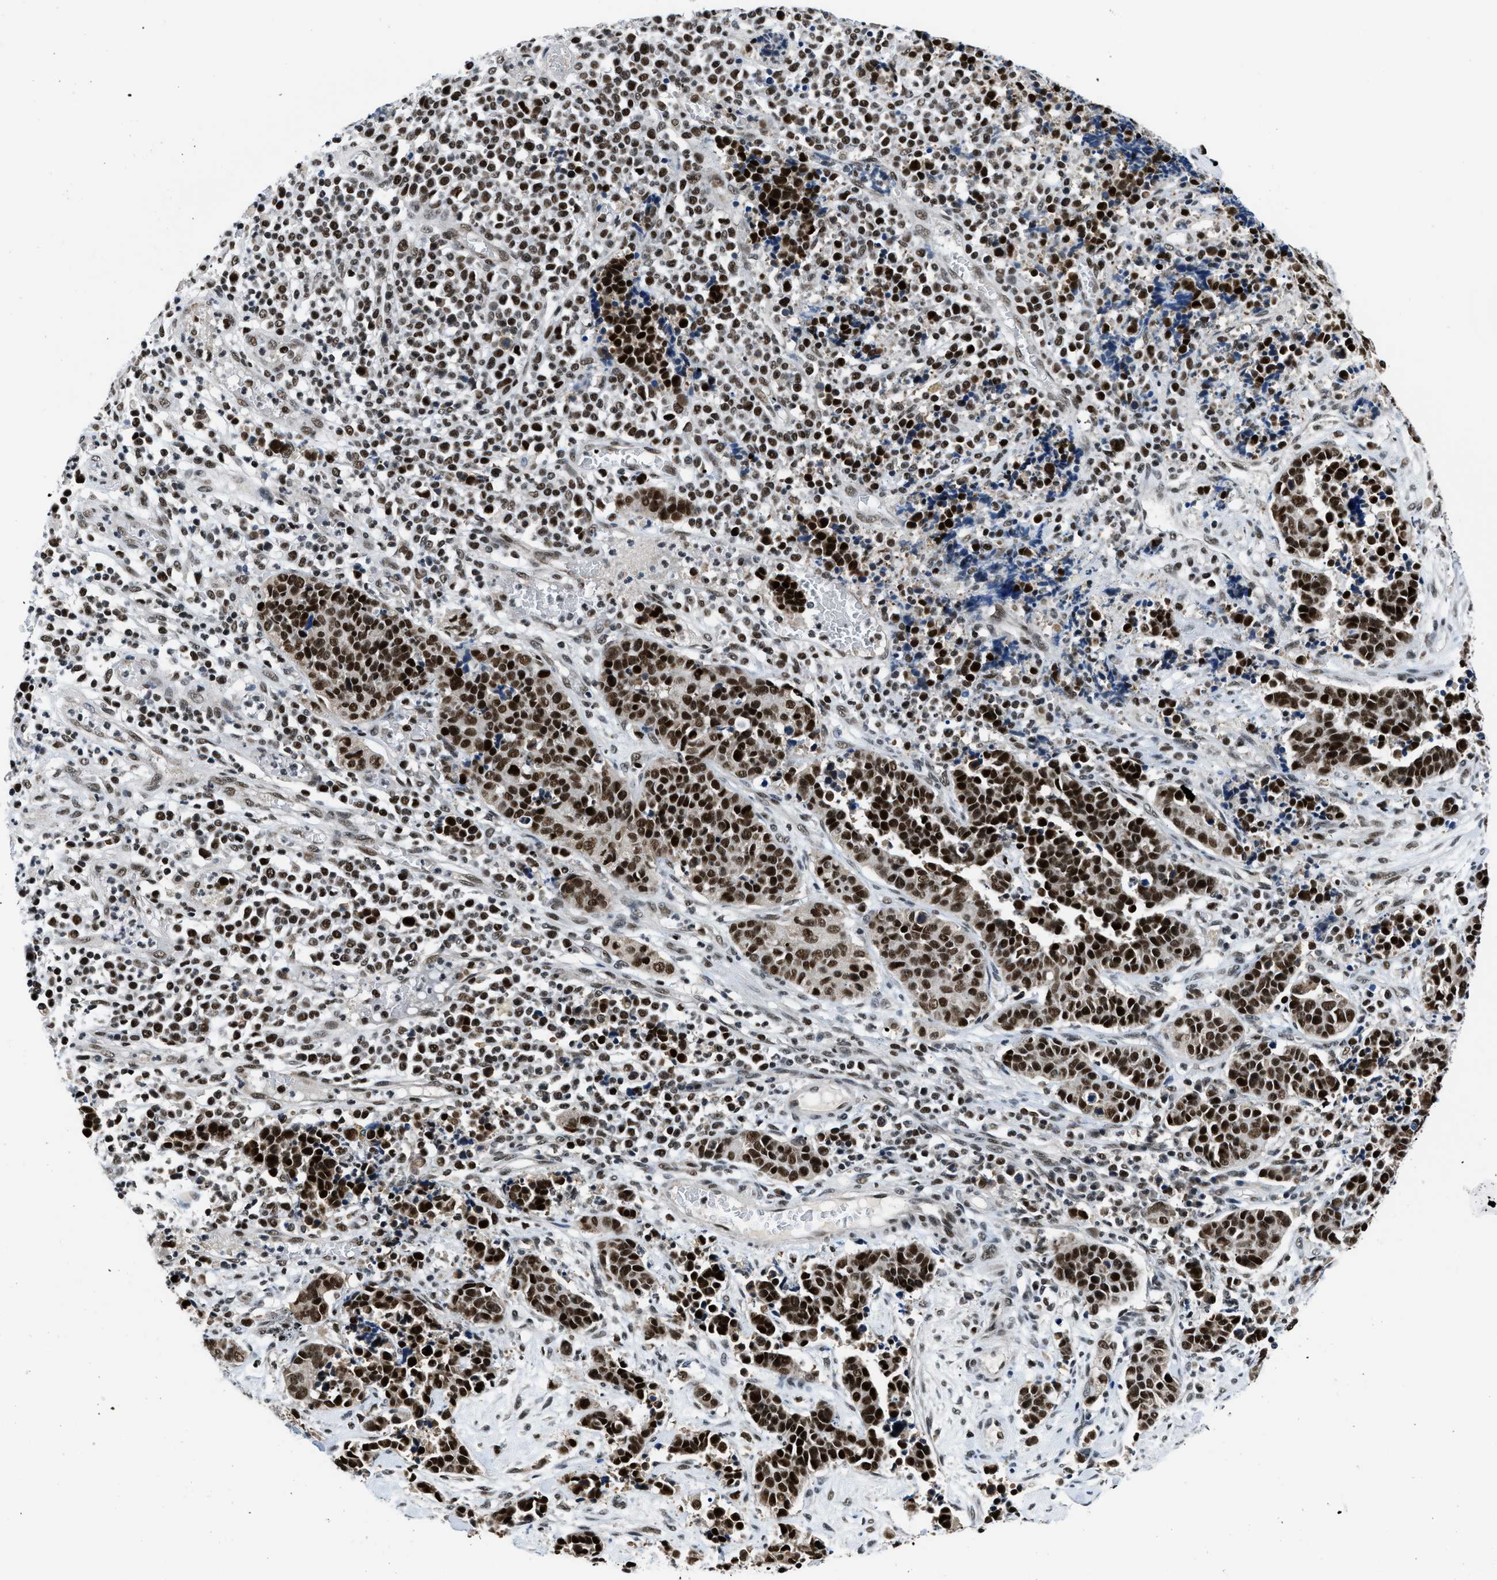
{"staining": {"intensity": "strong", "quantity": ">75%", "location": "nuclear"}, "tissue": "cervical cancer", "cell_type": "Tumor cells", "image_type": "cancer", "snomed": [{"axis": "morphology", "description": "Squamous cell carcinoma, NOS"}, {"axis": "topography", "description": "Cervix"}], "caption": "Immunohistochemical staining of human cervical cancer (squamous cell carcinoma) reveals high levels of strong nuclear protein positivity in about >75% of tumor cells.", "gene": "KDM3B", "patient": {"sex": "female", "age": 35}}